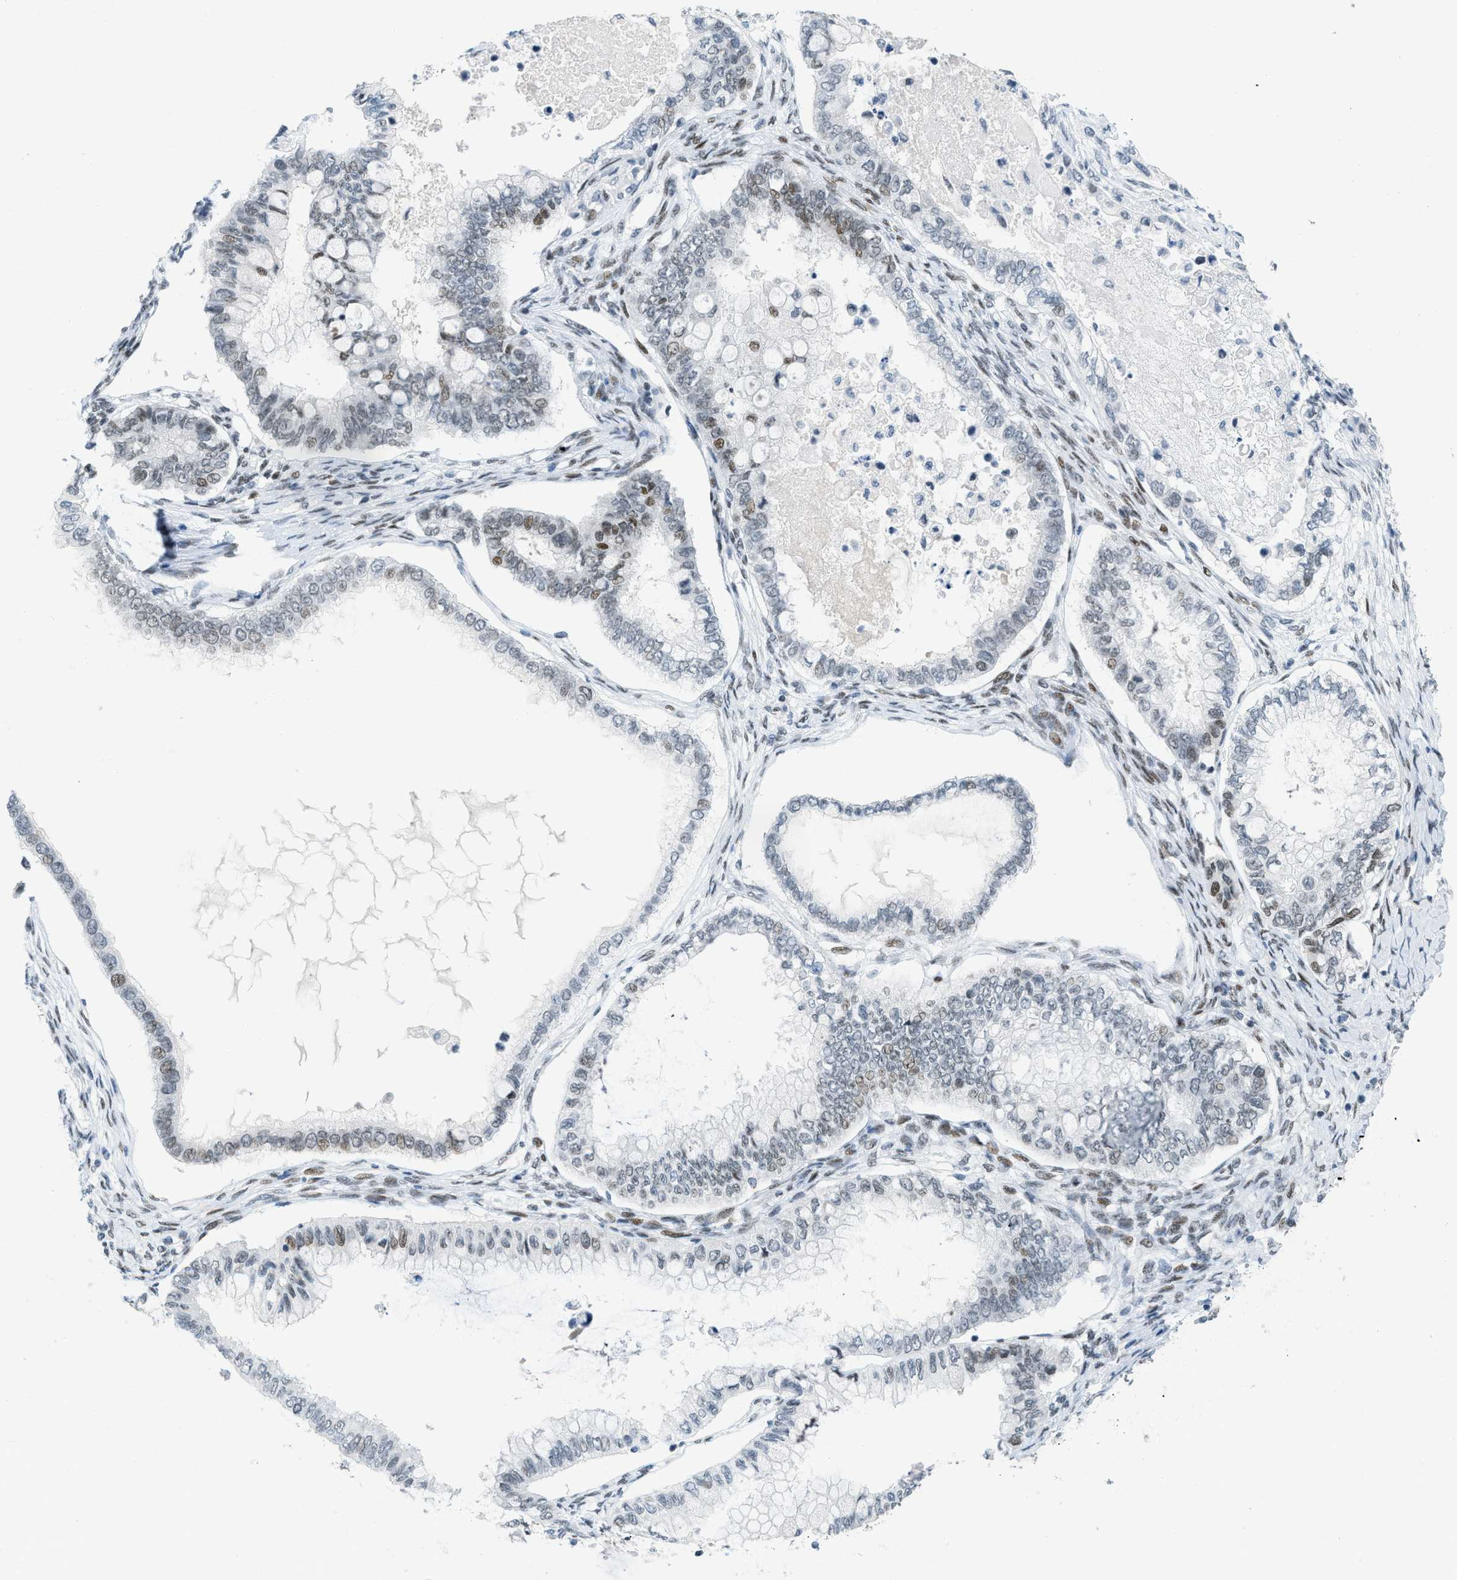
{"staining": {"intensity": "moderate", "quantity": "25%-75%", "location": "nuclear"}, "tissue": "ovarian cancer", "cell_type": "Tumor cells", "image_type": "cancer", "snomed": [{"axis": "morphology", "description": "Cystadenocarcinoma, mucinous, NOS"}, {"axis": "topography", "description": "Ovary"}], "caption": "A histopathology image of human ovarian mucinous cystadenocarcinoma stained for a protein reveals moderate nuclear brown staining in tumor cells.", "gene": "PBX1", "patient": {"sex": "female", "age": 80}}